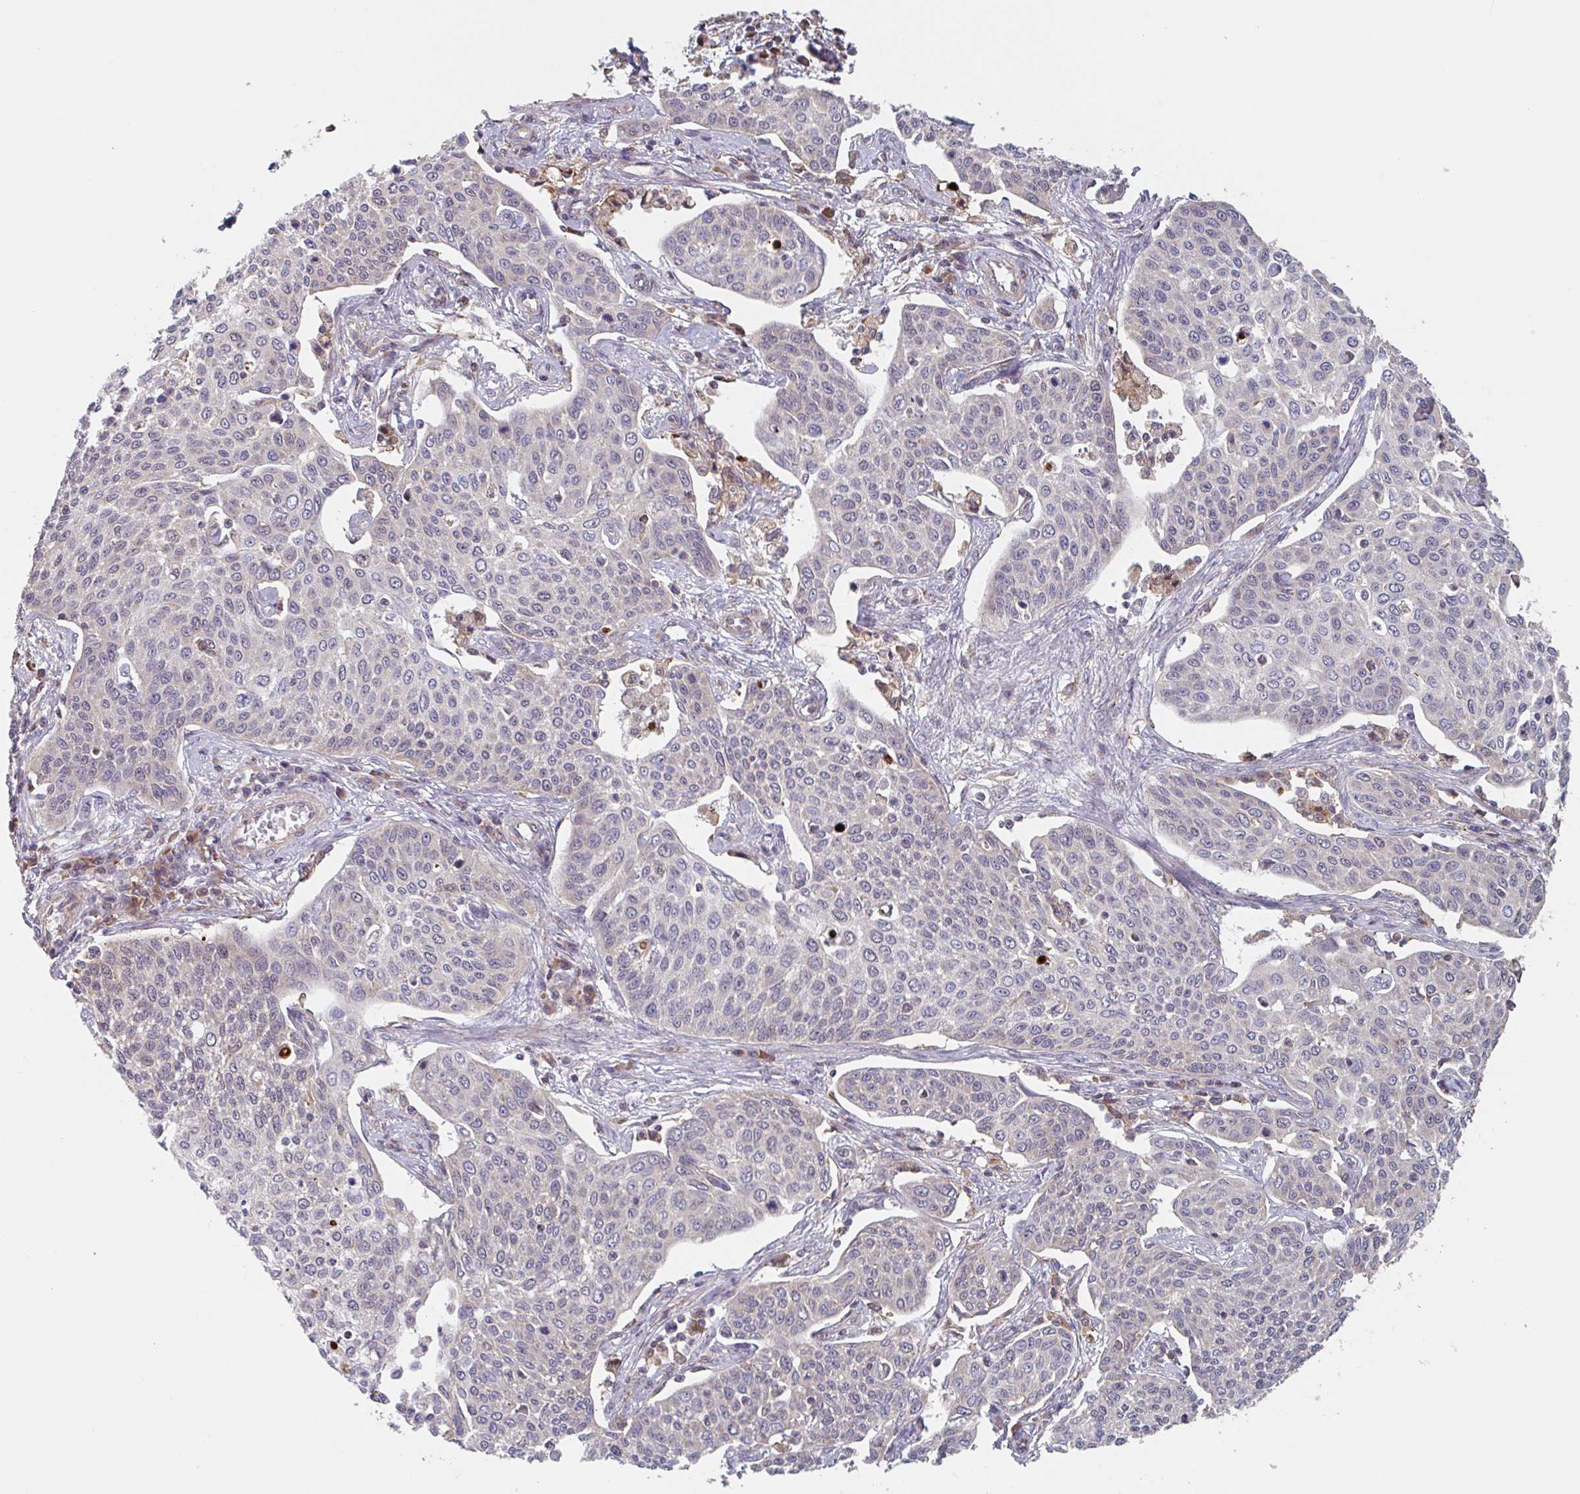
{"staining": {"intensity": "negative", "quantity": "none", "location": "none"}, "tissue": "cervical cancer", "cell_type": "Tumor cells", "image_type": "cancer", "snomed": [{"axis": "morphology", "description": "Squamous cell carcinoma, NOS"}, {"axis": "topography", "description": "Cervix"}], "caption": "Immunohistochemistry of human cervical cancer reveals no positivity in tumor cells. Brightfield microscopy of immunohistochemistry (IHC) stained with DAB (3,3'-diaminobenzidine) (brown) and hematoxylin (blue), captured at high magnification.", "gene": "NUB1", "patient": {"sex": "female", "age": 34}}